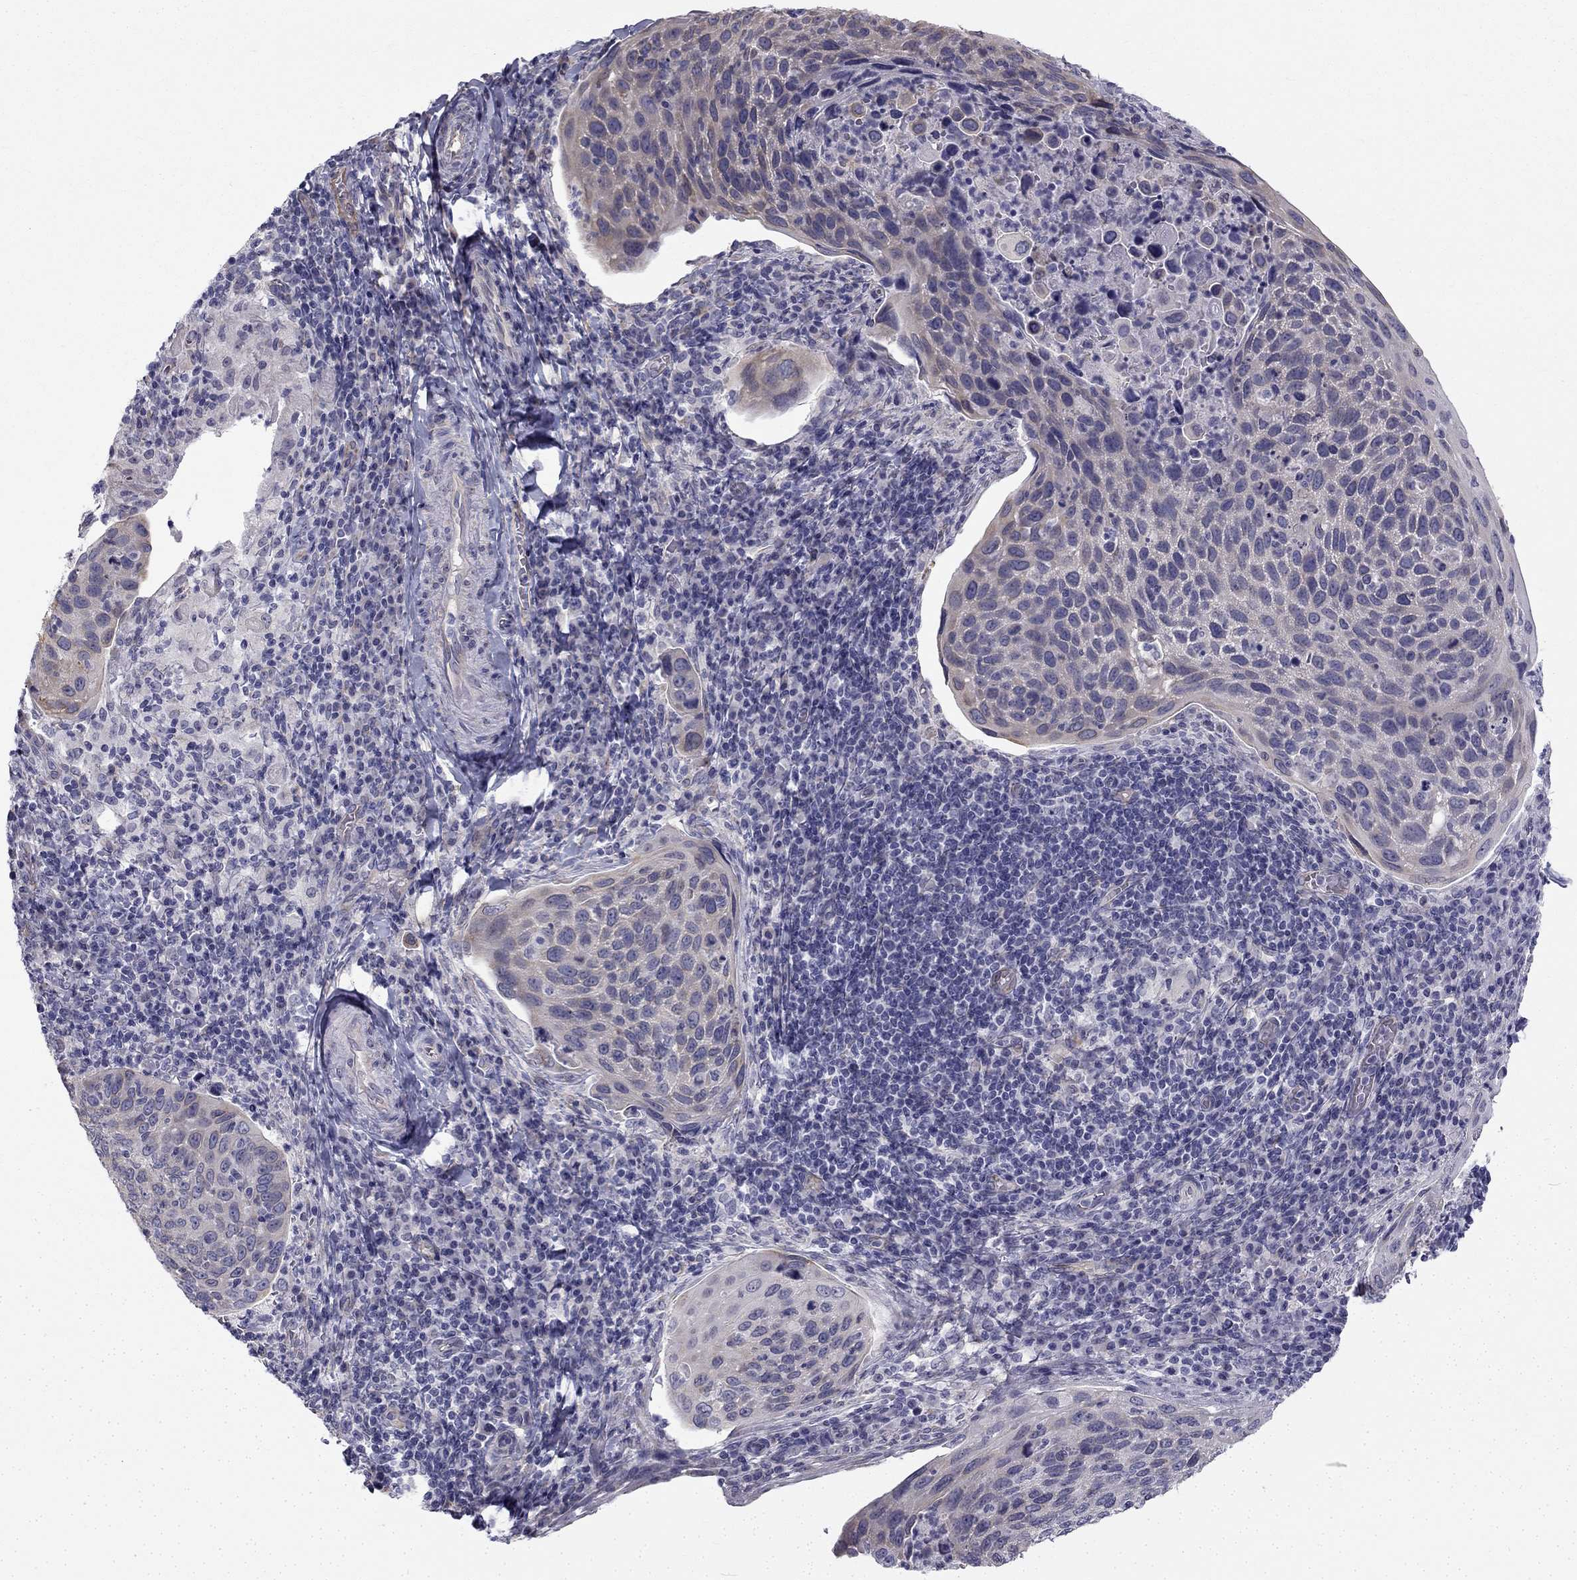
{"staining": {"intensity": "weak", "quantity": ">75%", "location": "cytoplasmic/membranous"}, "tissue": "cervical cancer", "cell_type": "Tumor cells", "image_type": "cancer", "snomed": [{"axis": "morphology", "description": "Squamous cell carcinoma, NOS"}, {"axis": "topography", "description": "Cervix"}], "caption": "This histopathology image exhibits immunohistochemistry (IHC) staining of human cervical squamous cell carcinoma, with low weak cytoplasmic/membranous positivity in approximately >75% of tumor cells.", "gene": "CCDC40", "patient": {"sex": "female", "age": 54}}